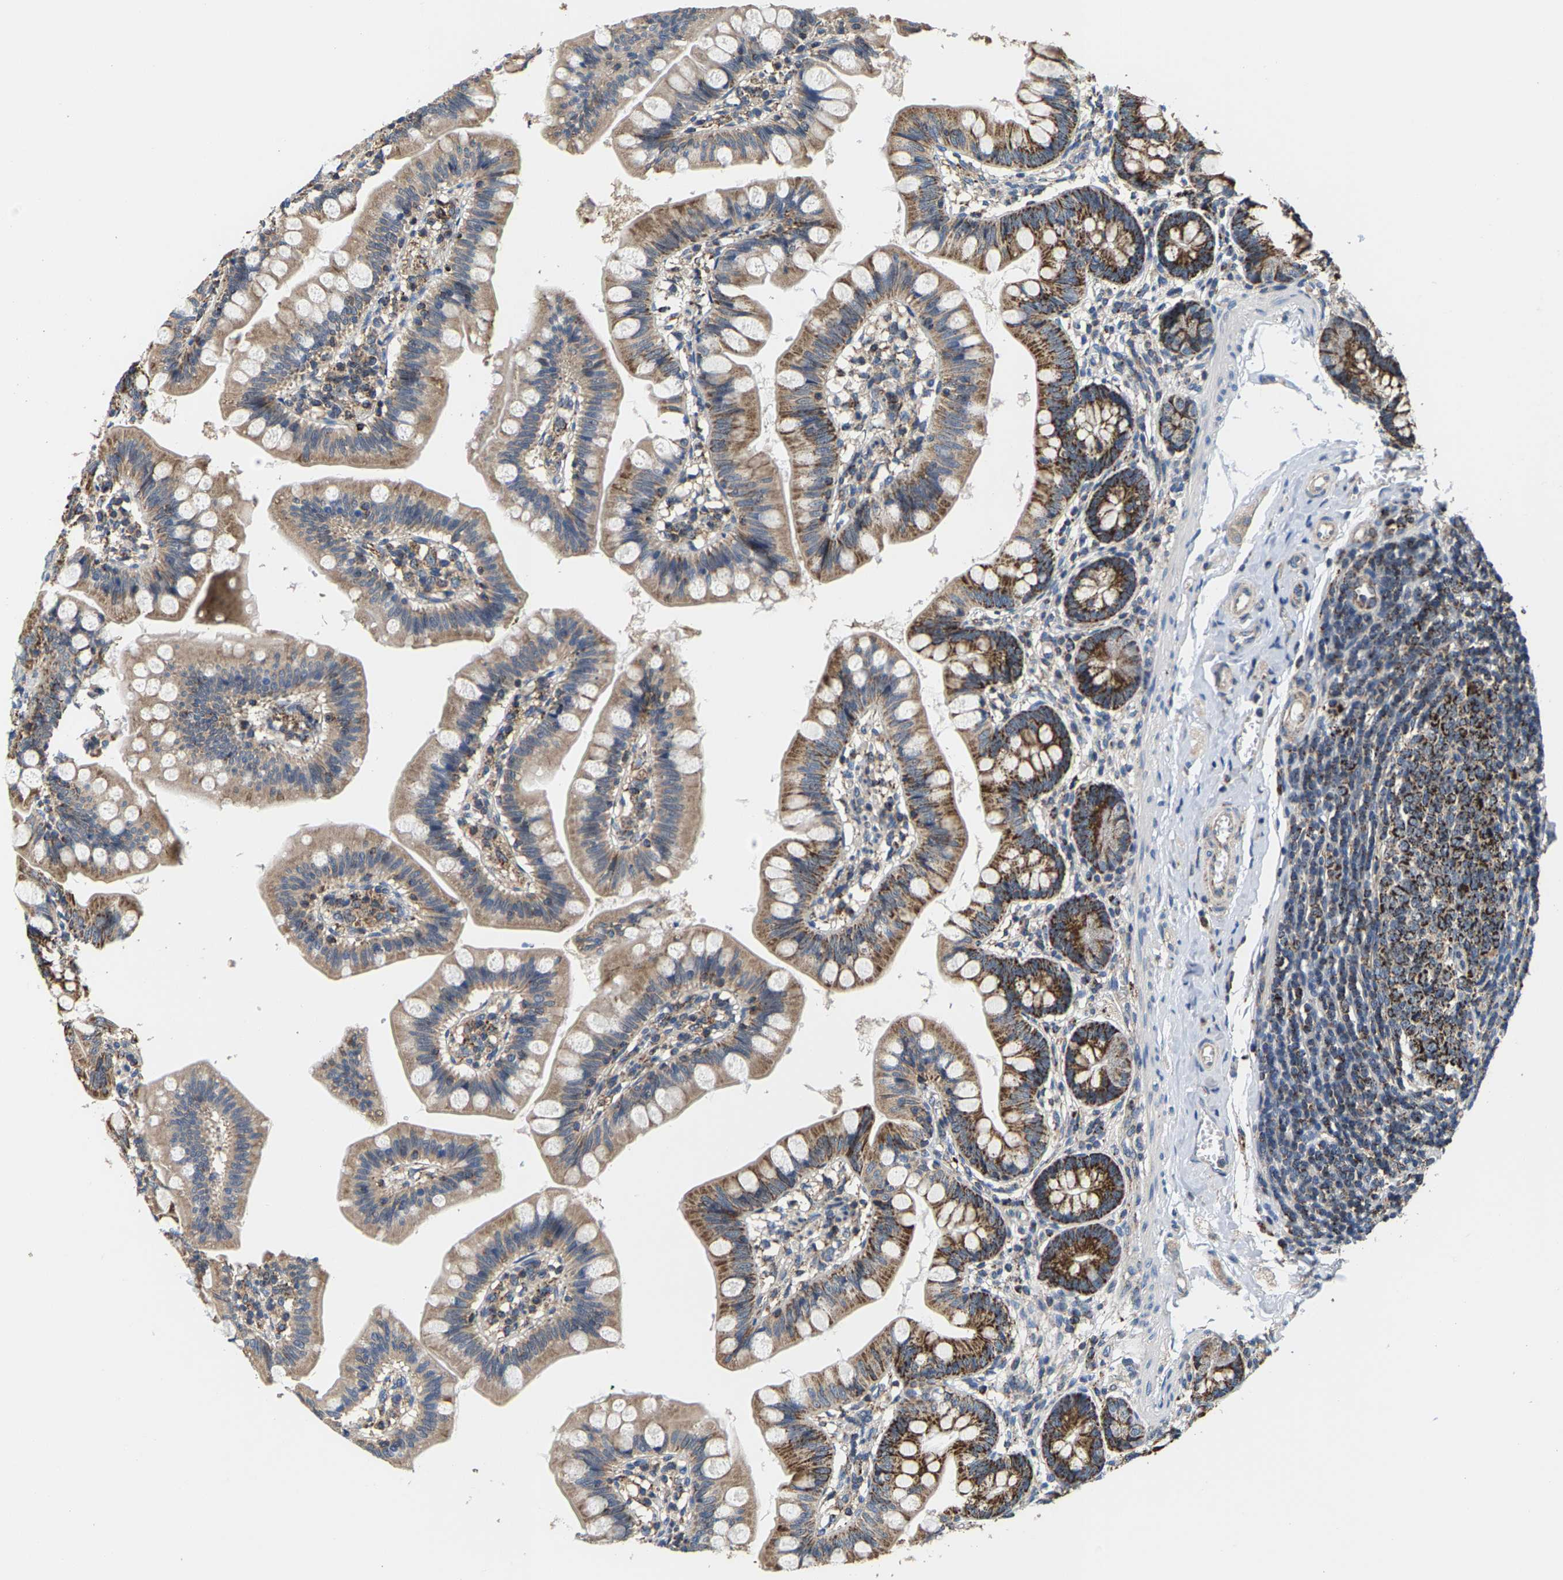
{"staining": {"intensity": "moderate", "quantity": ">75%", "location": "cytoplasmic/membranous"}, "tissue": "small intestine", "cell_type": "Glandular cells", "image_type": "normal", "snomed": [{"axis": "morphology", "description": "Normal tissue, NOS"}, {"axis": "topography", "description": "Small intestine"}], "caption": "DAB immunohistochemical staining of normal small intestine reveals moderate cytoplasmic/membranous protein staining in about >75% of glandular cells.", "gene": "SHMT2", "patient": {"sex": "male", "age": 7}}